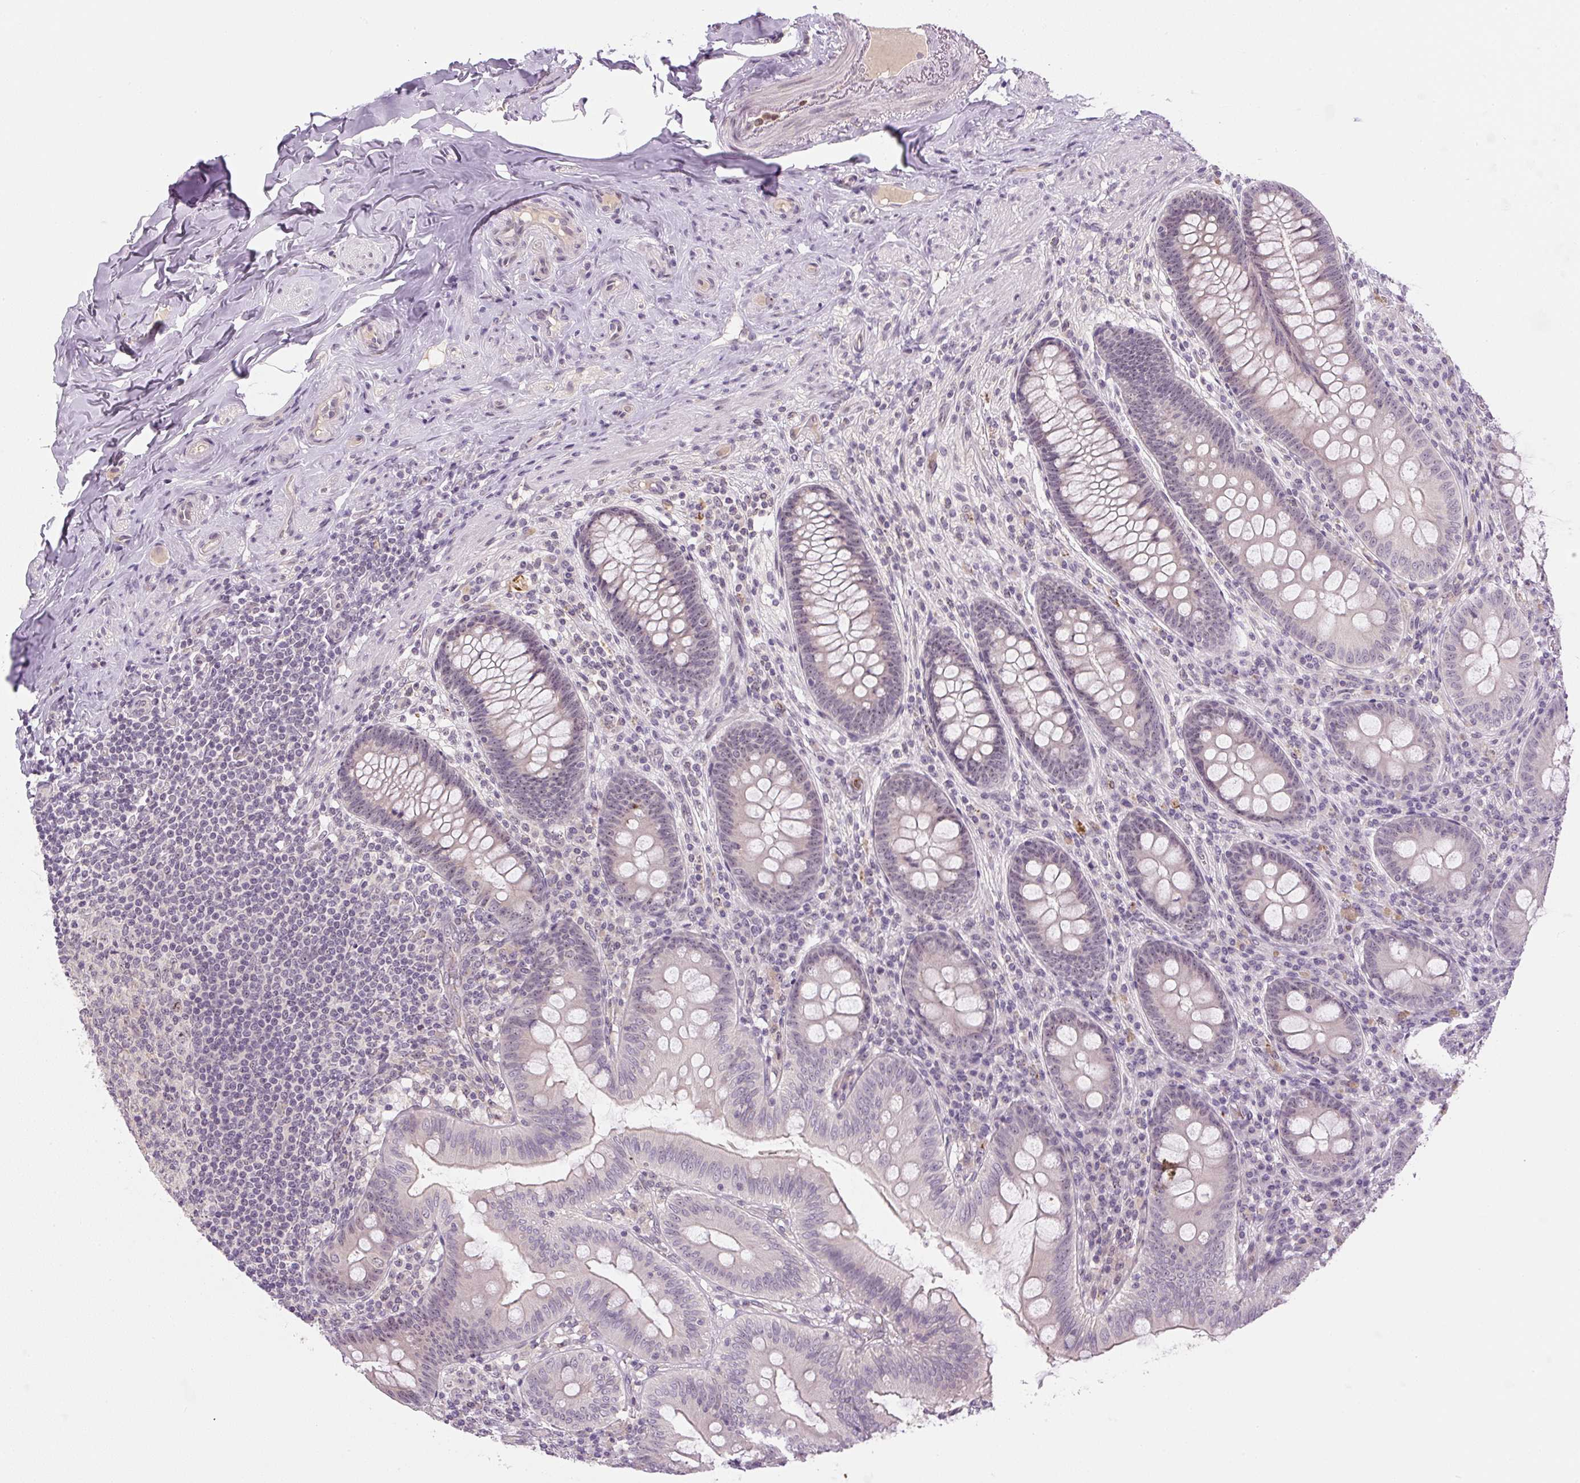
{"staining": {"intensity": "weak", "quantity": "<25%", "location": "nuclear"}, "tissue": "appendix", "cell_type": "Glandular cells", "image_type": "normal", "snomed": [{"axis": "morphology", "description": "Normal tissue, NOS"}, {"axis": "topography", "description": "Appendix"}], "caption": "IHC of normal human appendix displays no staining in glandular cells.", "gene": "SGF29", "patient": {"sex": "male", "age": 71}}